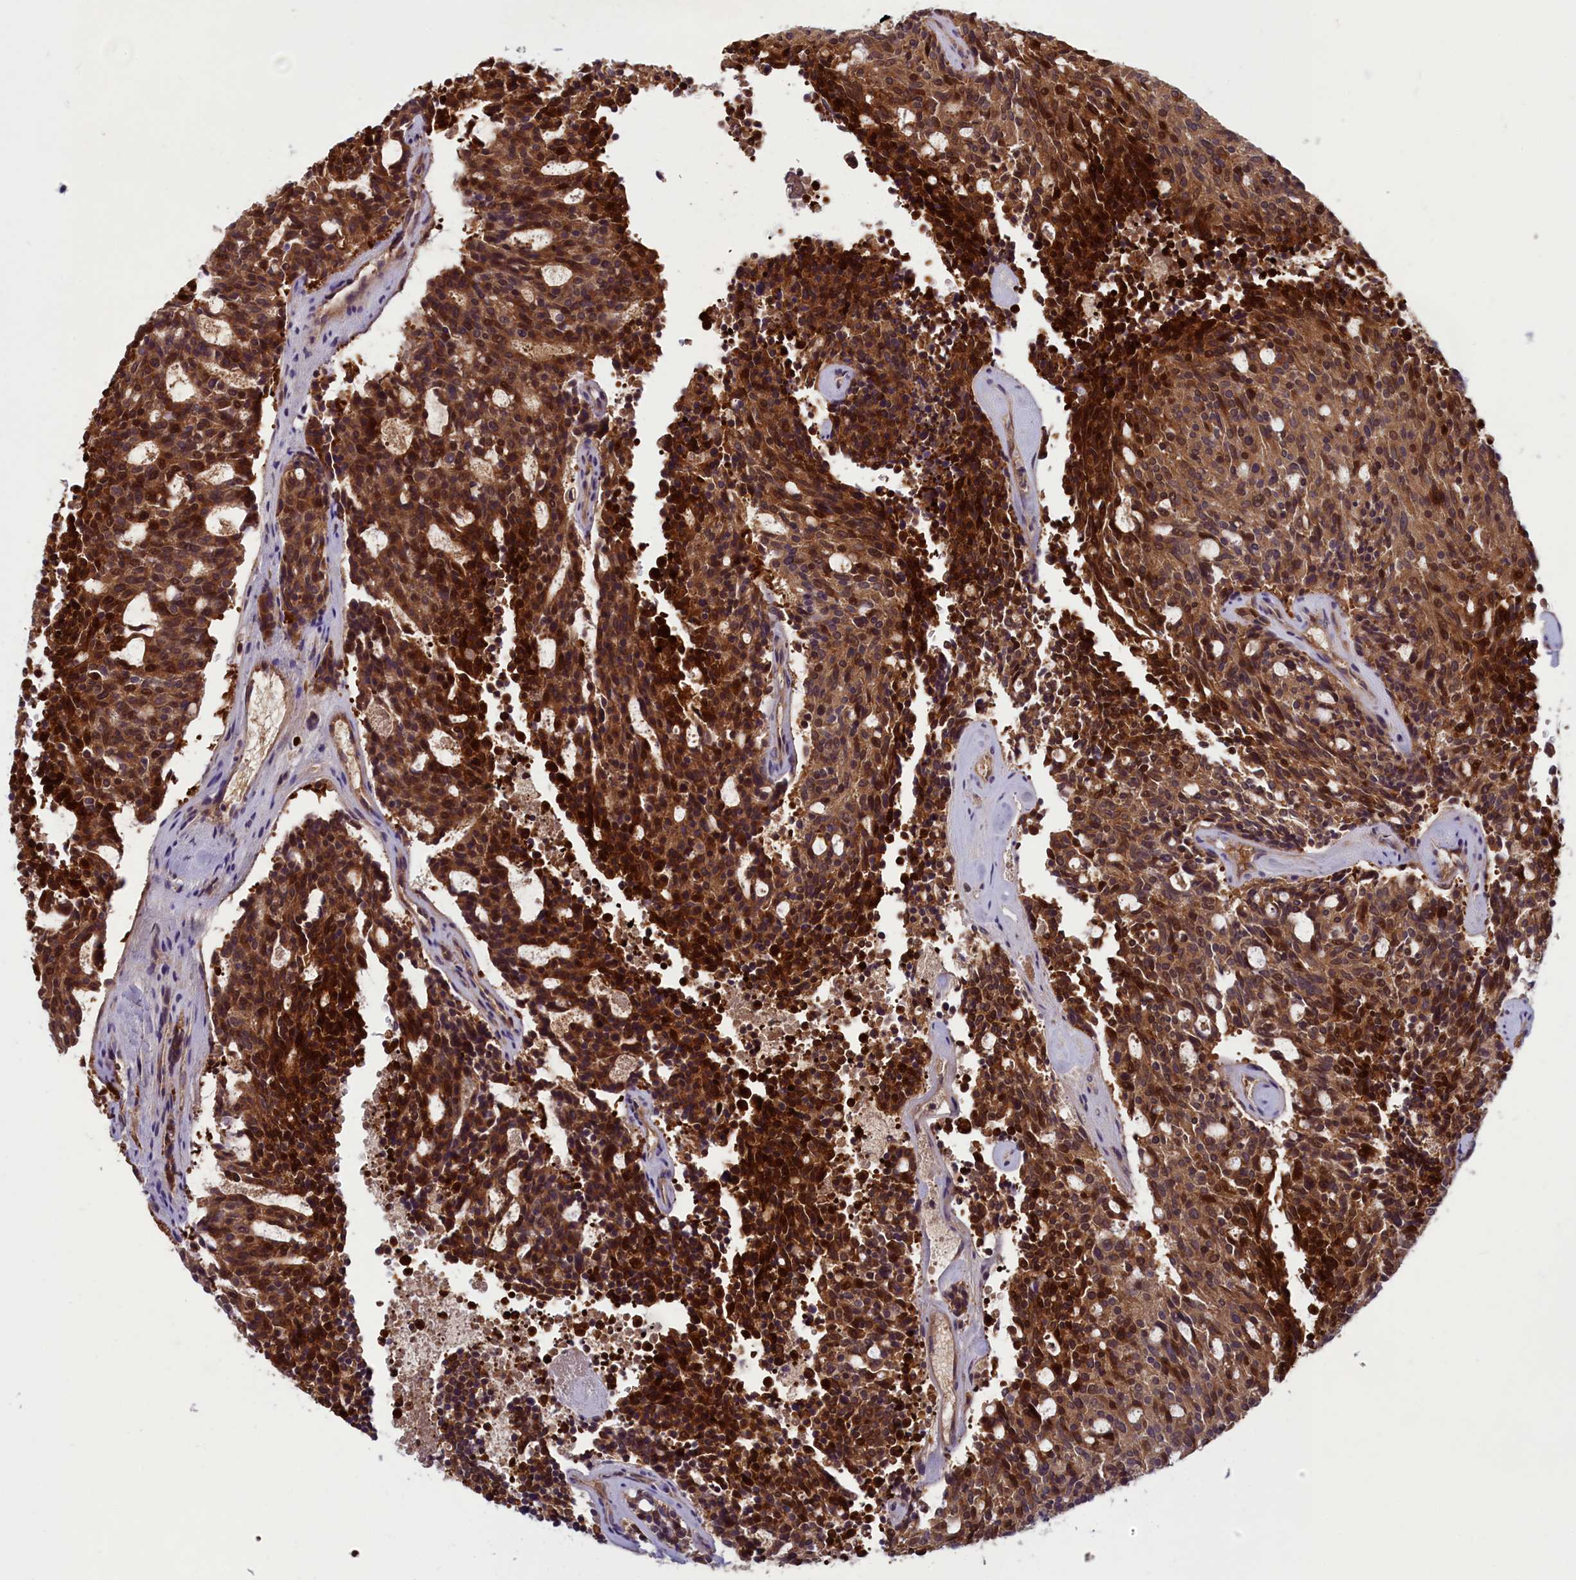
{"staining": {"intensity": "moderate", "quantity": ">75%", "location": "cytoplasmic/membranous,nuclear"}, "tissue": "carcinoid", "cell_type": "Tumor cells", "image_type": "cancer", "snomed": [{"axis": "morphology", "description": "Carcinoid, malignant, NOS"}, {"axis": "topography", "description": "Pancreas"}], "caption": "Moderate cytoplasmic/membranous and nuclear positivity for a protein is appreciated in about >75% of tumor cells of carcinoid using immunohistochemistry.", "gene": "HECA", "patient": {"sex": "female", "age": 54}}